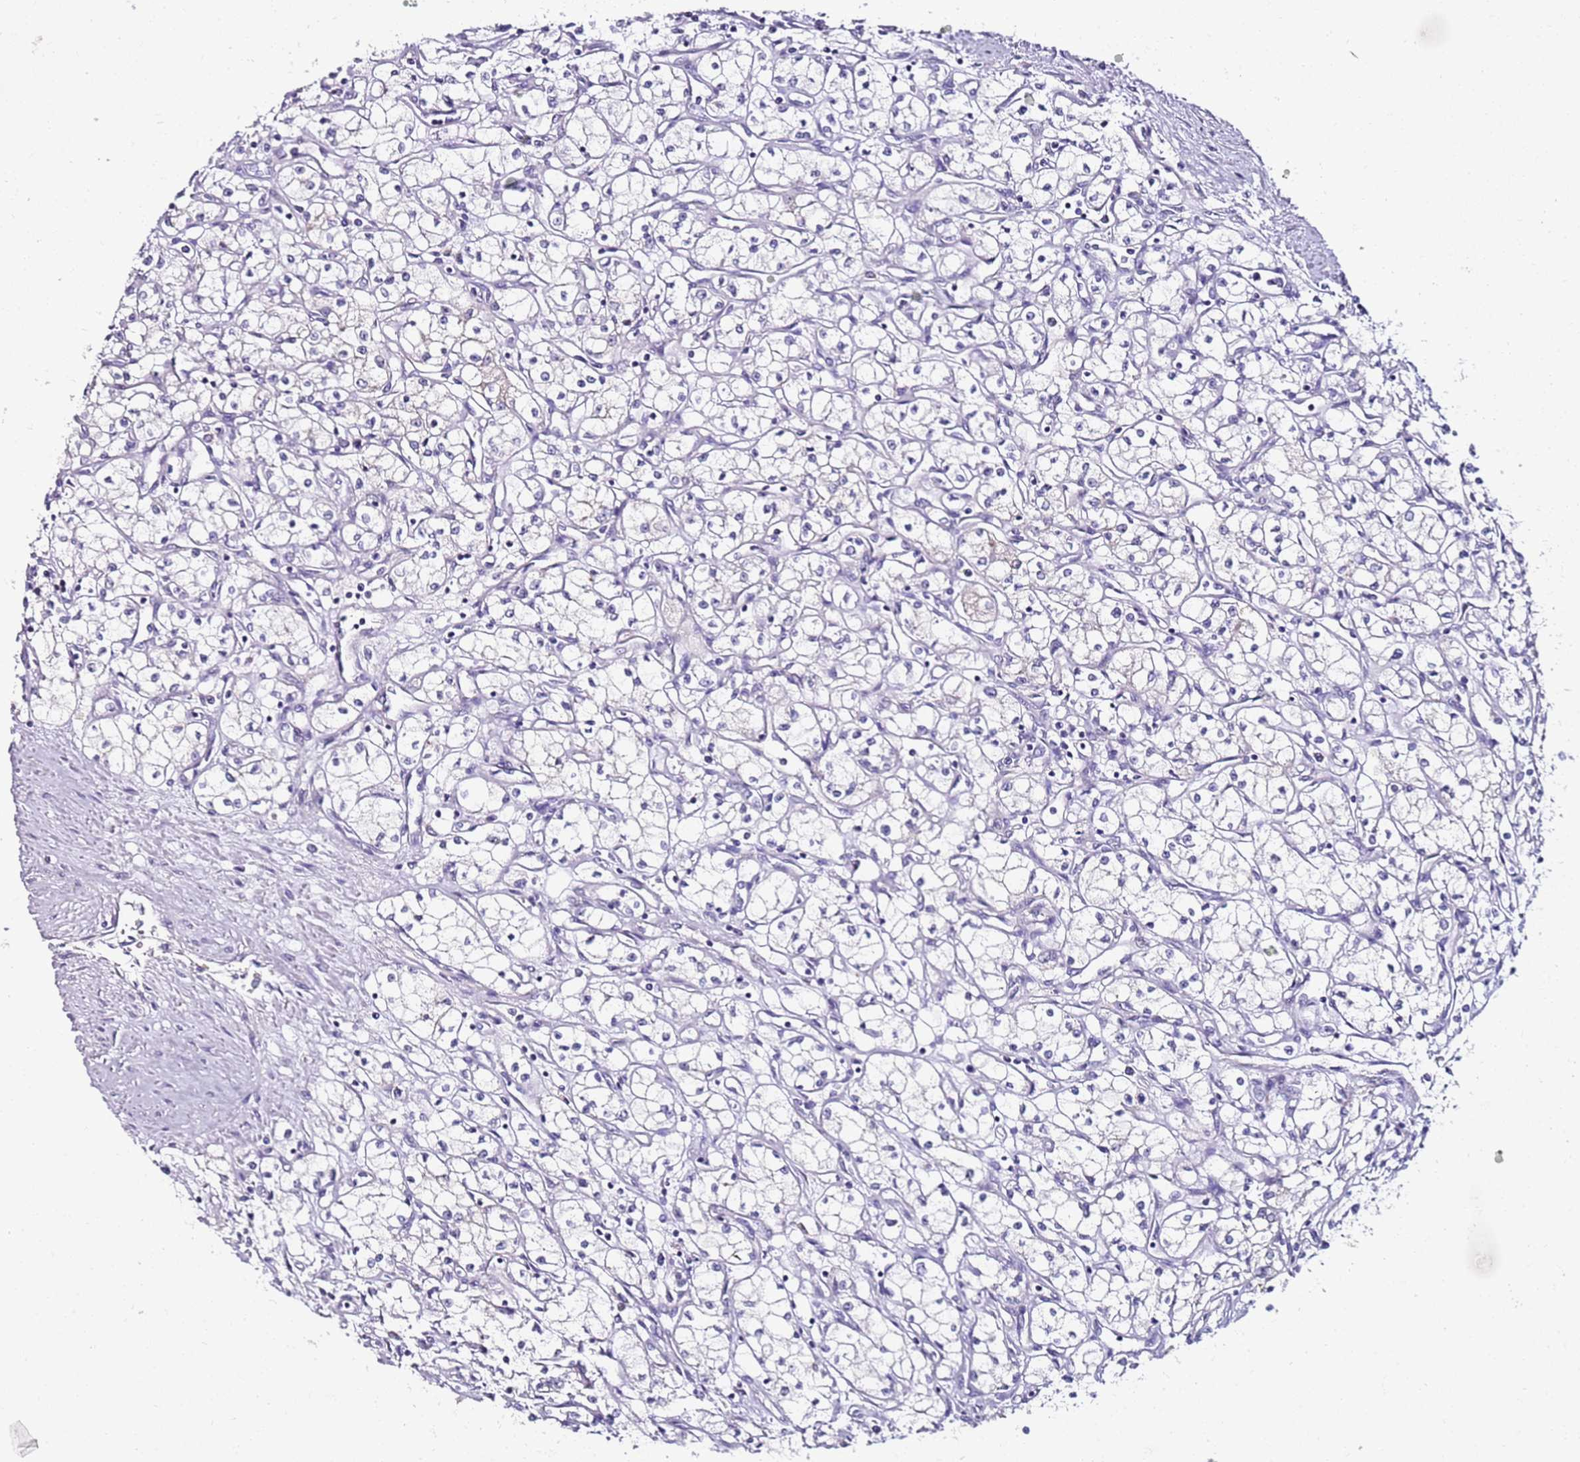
{"staining": {"intensity": "negative", "quantity": "none", "location": "none"}, "tissue": "renal cancer", "cell_type": "Tumor cells", "image_type": "cancer", "snomed": [{"axis": "morphology", "description": "Adenocarcinoma, NOS"}, {"axis": "topography", "description": "Kidney"}], "caption": "IHC histopathology image of neoplastic tissue: human renal adenocarcinoma stained with DAB exhibits no significant protein staining in tumor cells.", "gene": "SRRM5", "patient": {"sex": "male", "age": 59}}